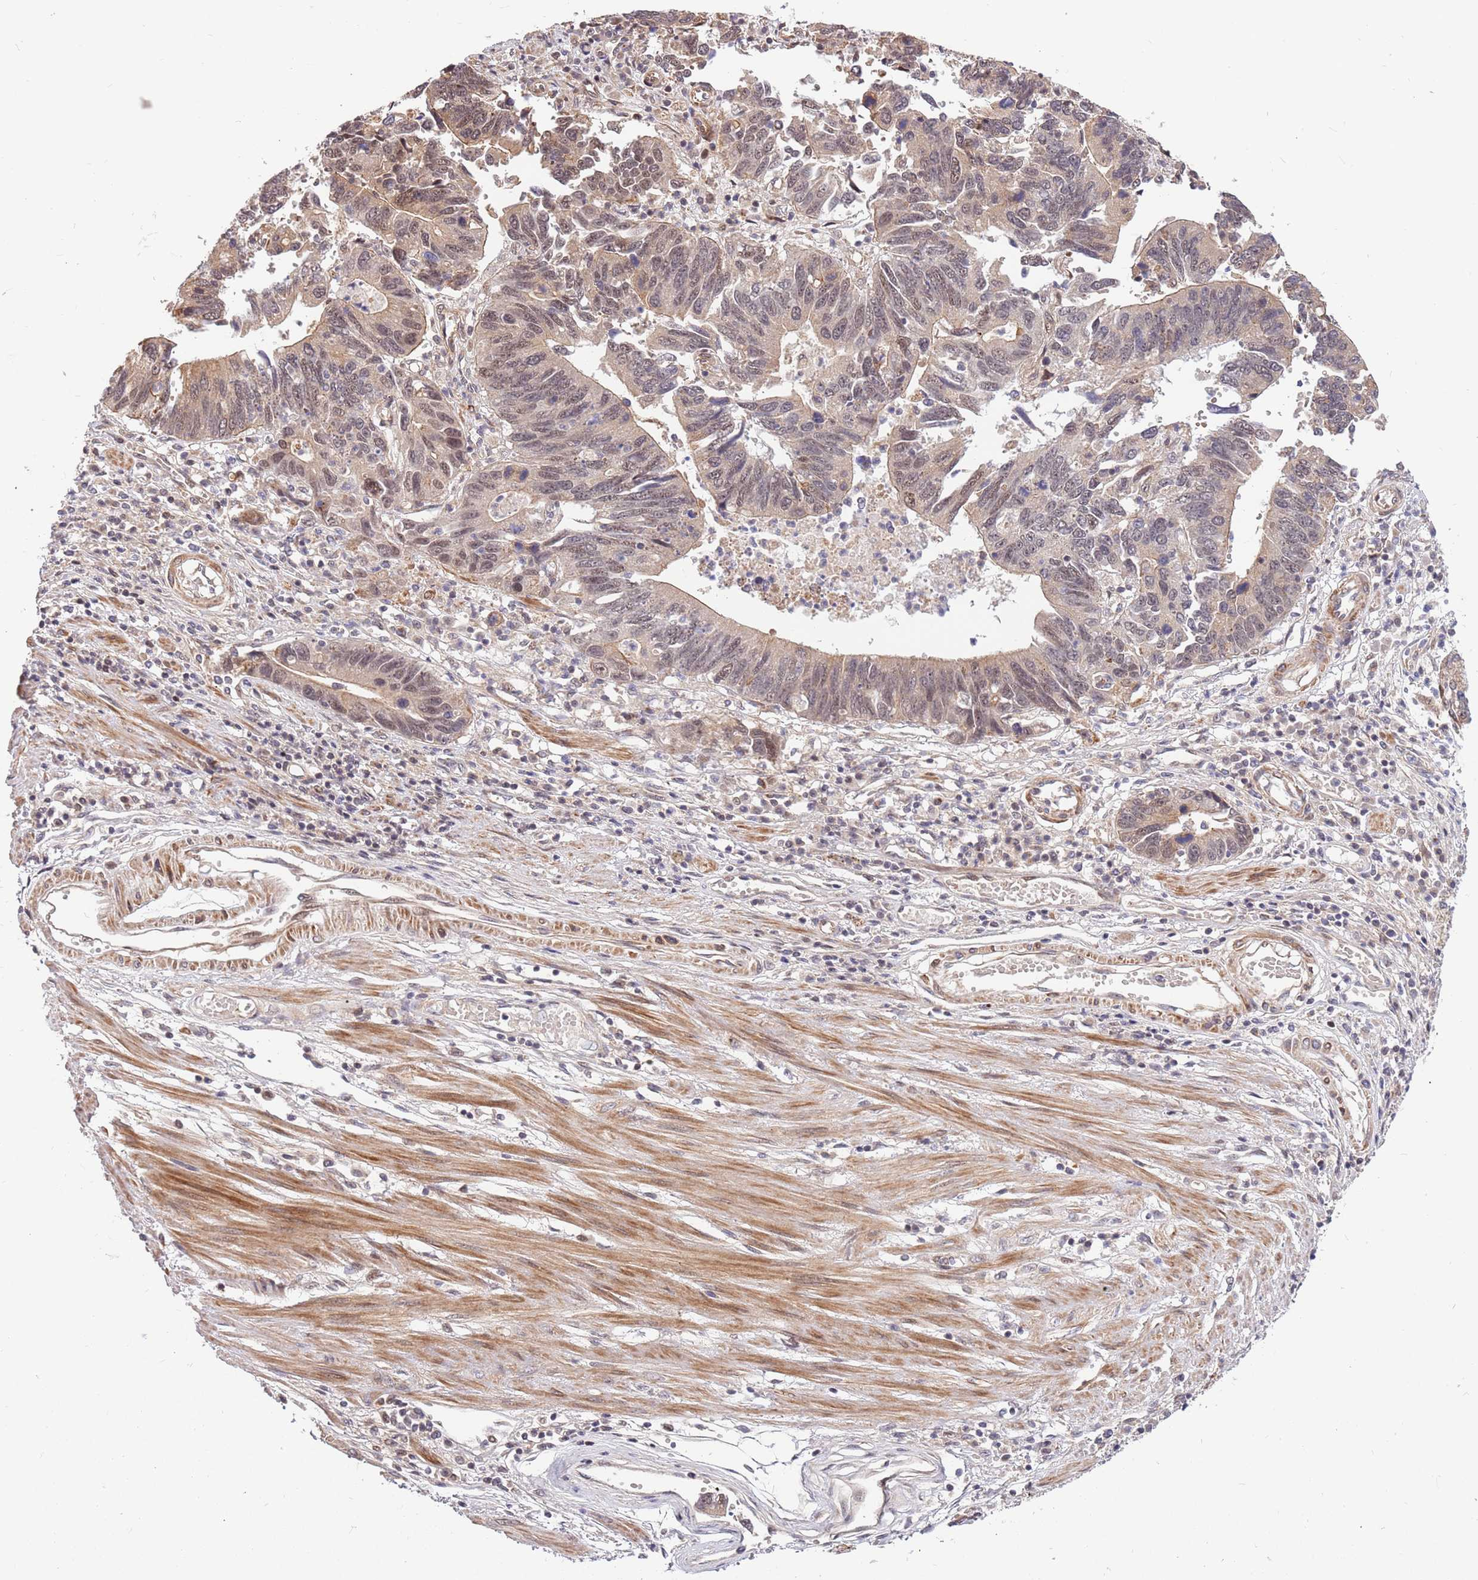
{"staining": {"intensity": "weak", "quantity": "25%-75%", "location": "nuclear"}, "tissue": "stomach cancer", "cell_type": "Tumor cells", "image_type": "cancer", "snomed": [{"axis": "morphology", "description": "Adenocarcinoma, NOS"}, {"axis": "topography", "description": "Stomach"}], "caption": "Protein expression analysis of human stomach cancer reveals weak nuclear expression in about 25%-75% of tumor cells.", "gene": "HAUS3", "patient": {"sex": "male", "age": 59}}